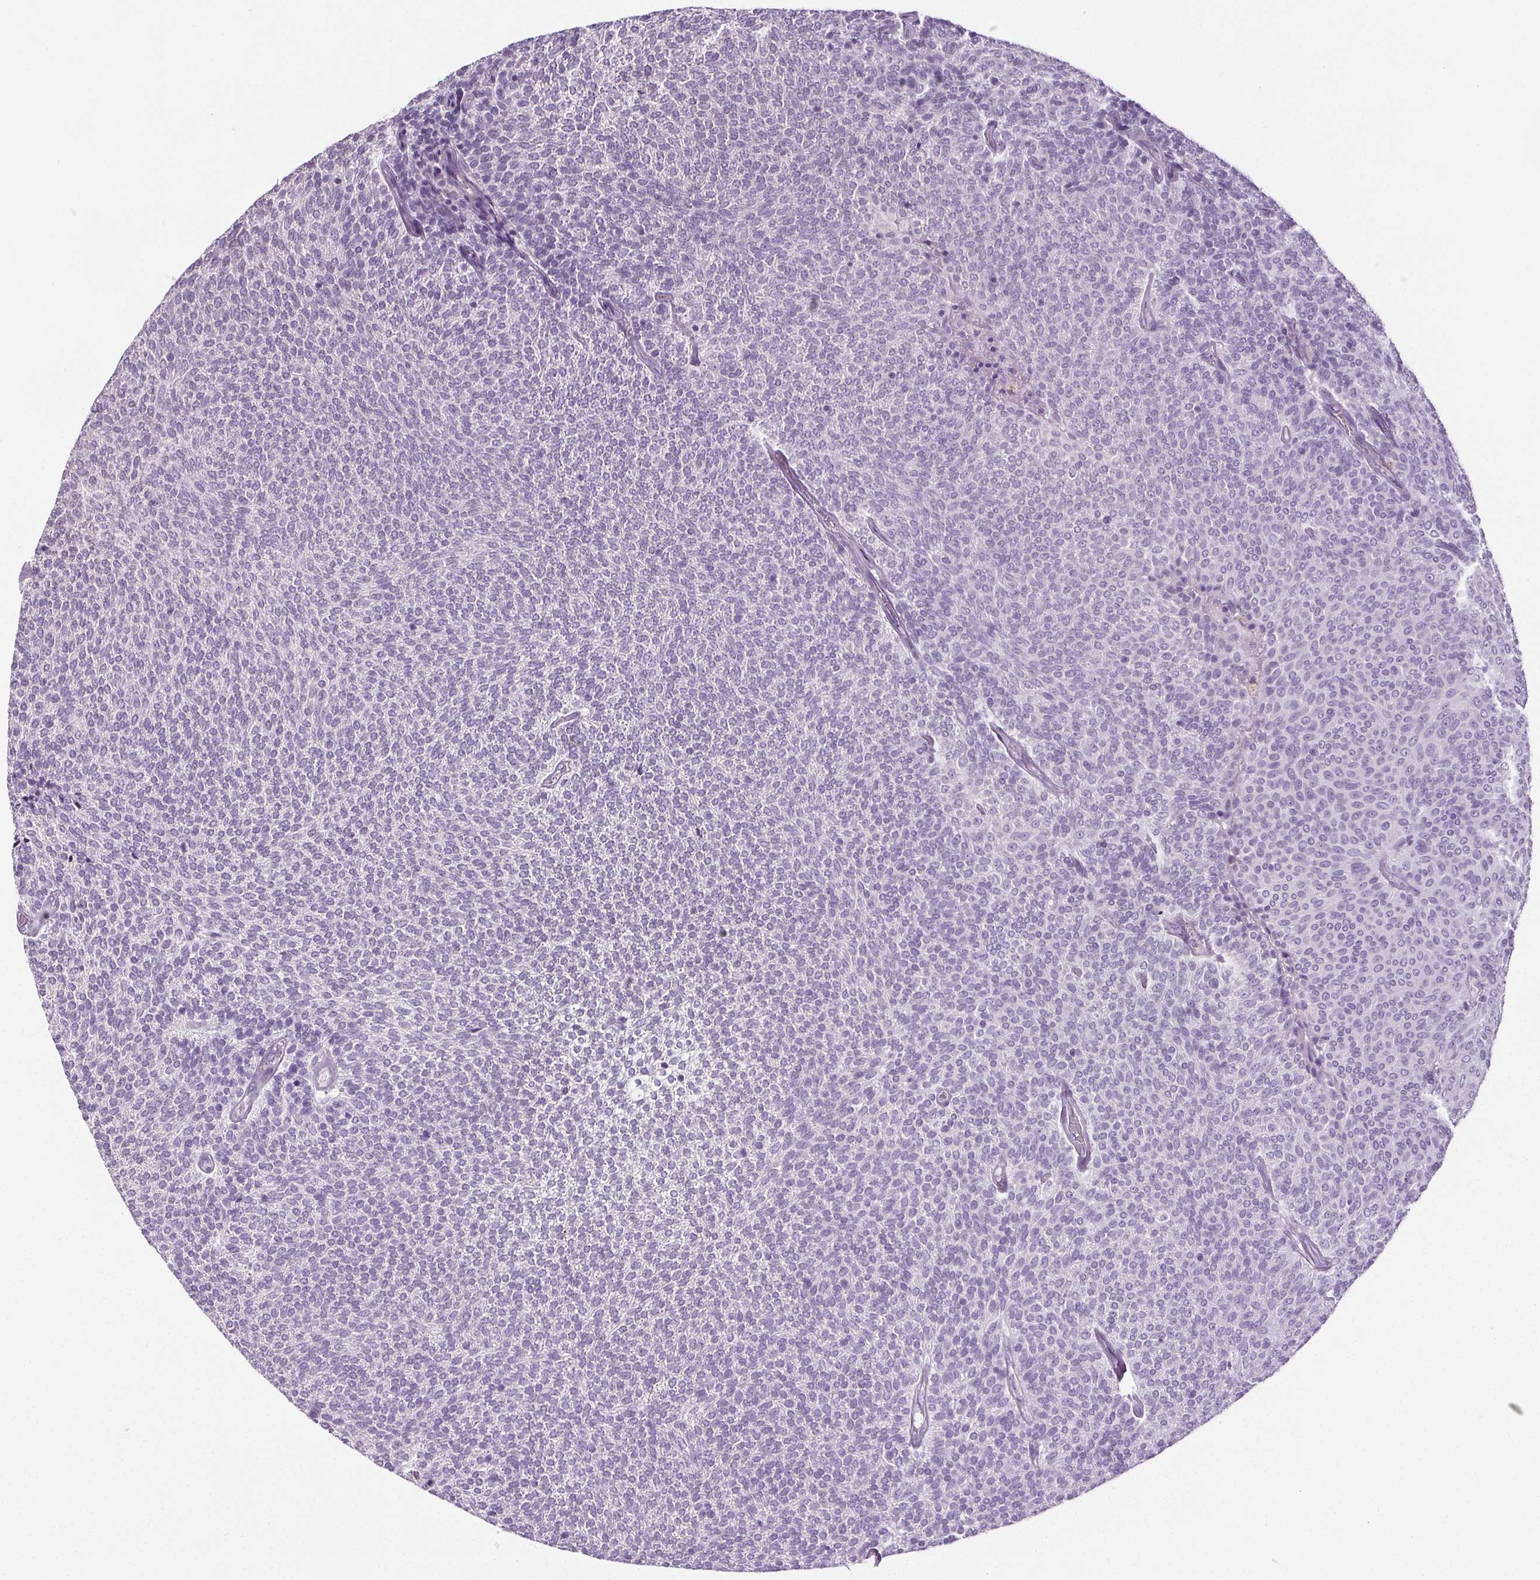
{"staining": {"intensity": "negative", "quantity": "none", "location": "none"}, "tissue": "urothelial cancer", "cell_type": "Tumor cells", "image_type": "cancer", "snomed": [{"axis": "morphology", "description": "Urothelial carcinoma, Low grade"}, {"axis": "topography", "description": "Urinary bladder"}], "caption": "Immunohistochemistry histopathology image of human low-grade urothelial carcinoma stained for a protein (brown), which exhibits no expression in tumor cells.", "gene": "GPIHBP1", "patient": {"sex": "male", "age": 77}}